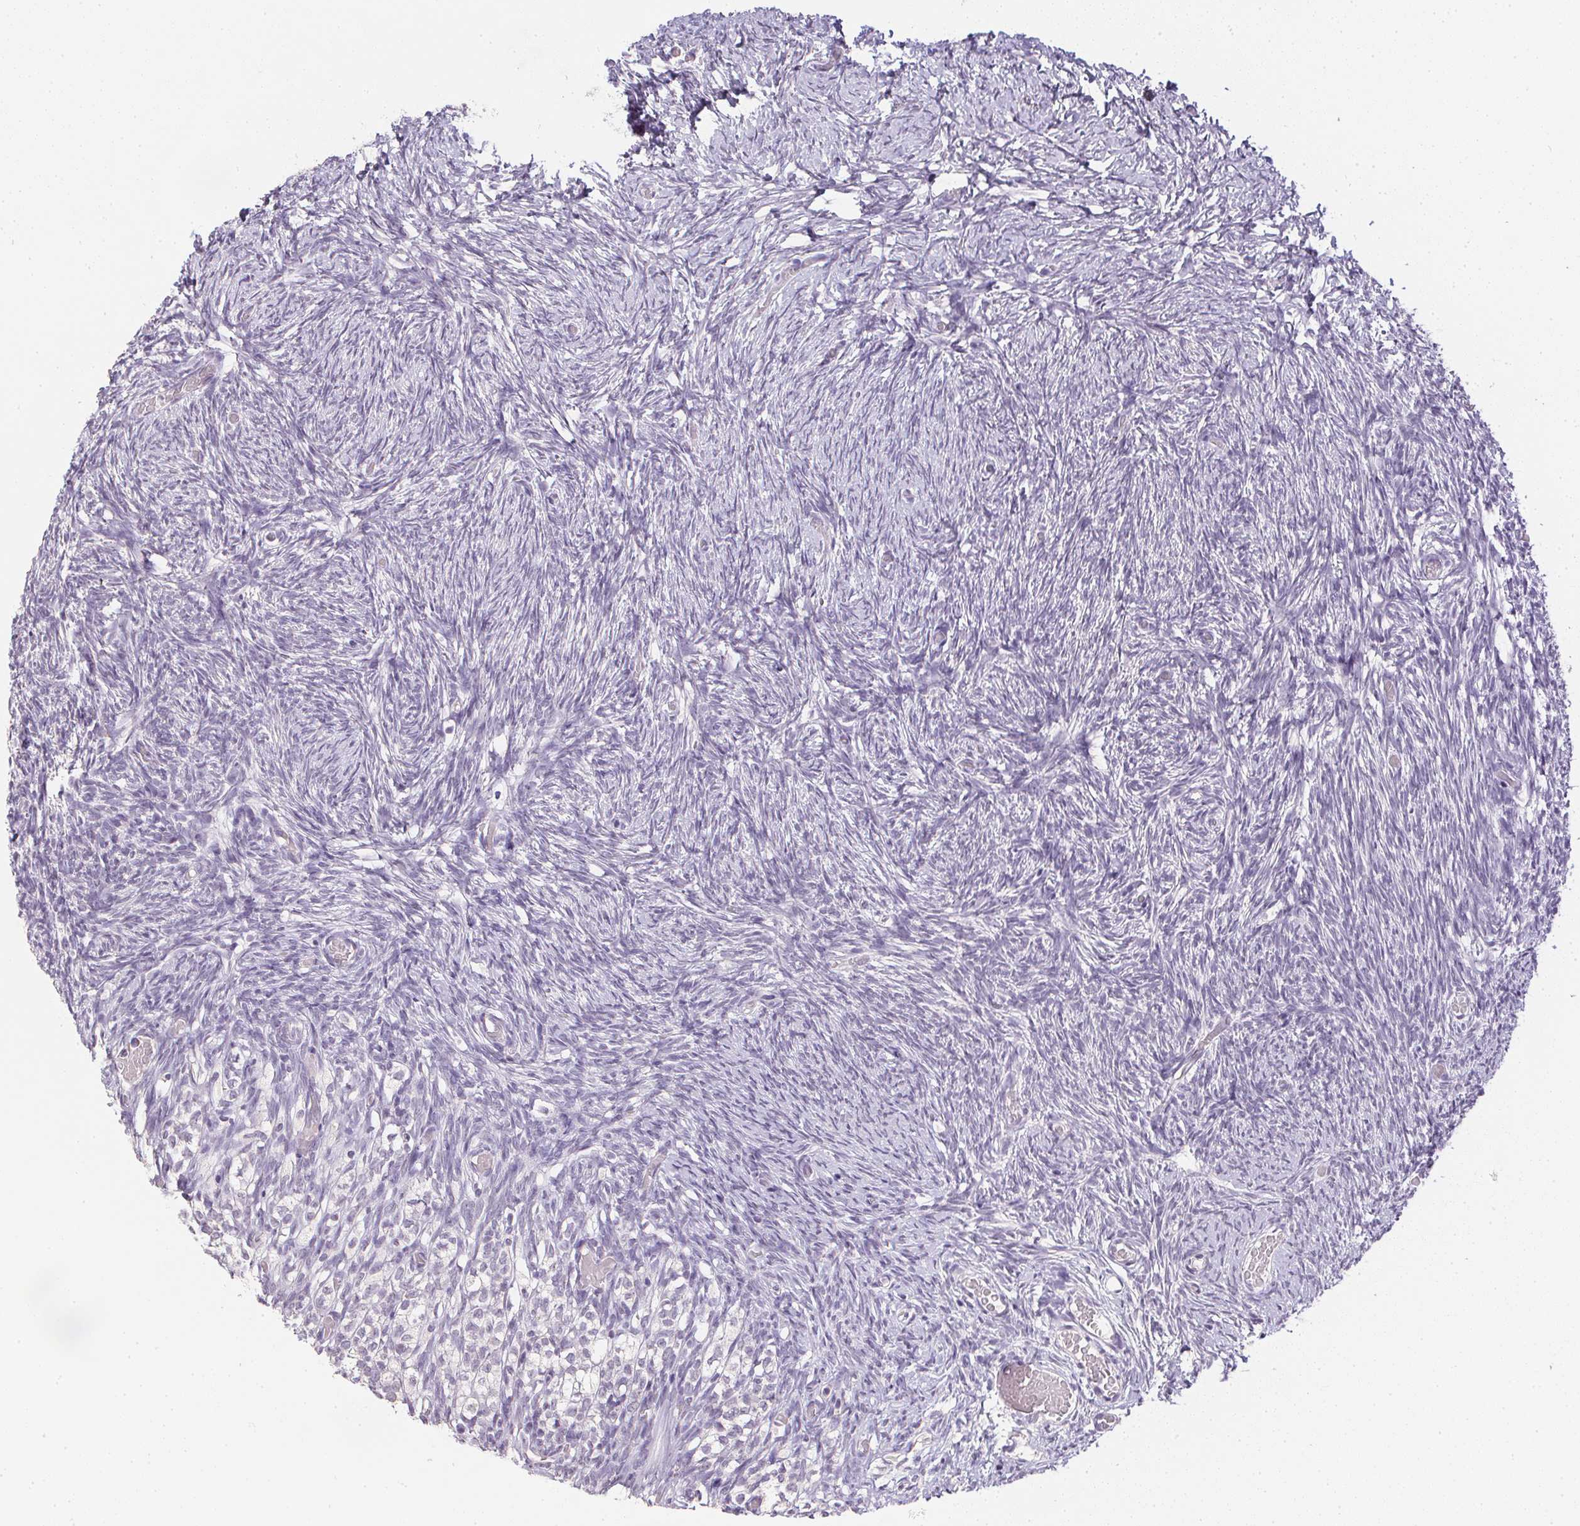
{"staining": {"intensity": "negative", "quantity": "none", "location": "none"}, "tissue": "ovary", "cell_type": "Follicle cells", "image_type": "normal", "snomed": [{"axis": "morphology", "description": "Normal tissue, NOS"}, {"axis": "topography", "description": "Ovary"}], "caption": "Immunohistochemistry photomicrograph of benign ovary: human ovary stained with DAB exhibits no significant protein expression in follicle cells. (Stains: DAB (3,3'-diaminobenzidine) IHC with hematoxylin counter stain, Microscopy: brightfield microscopy at high magnification).", "gene": "PPY", "patient": {"sex": "female", "age": 39}}